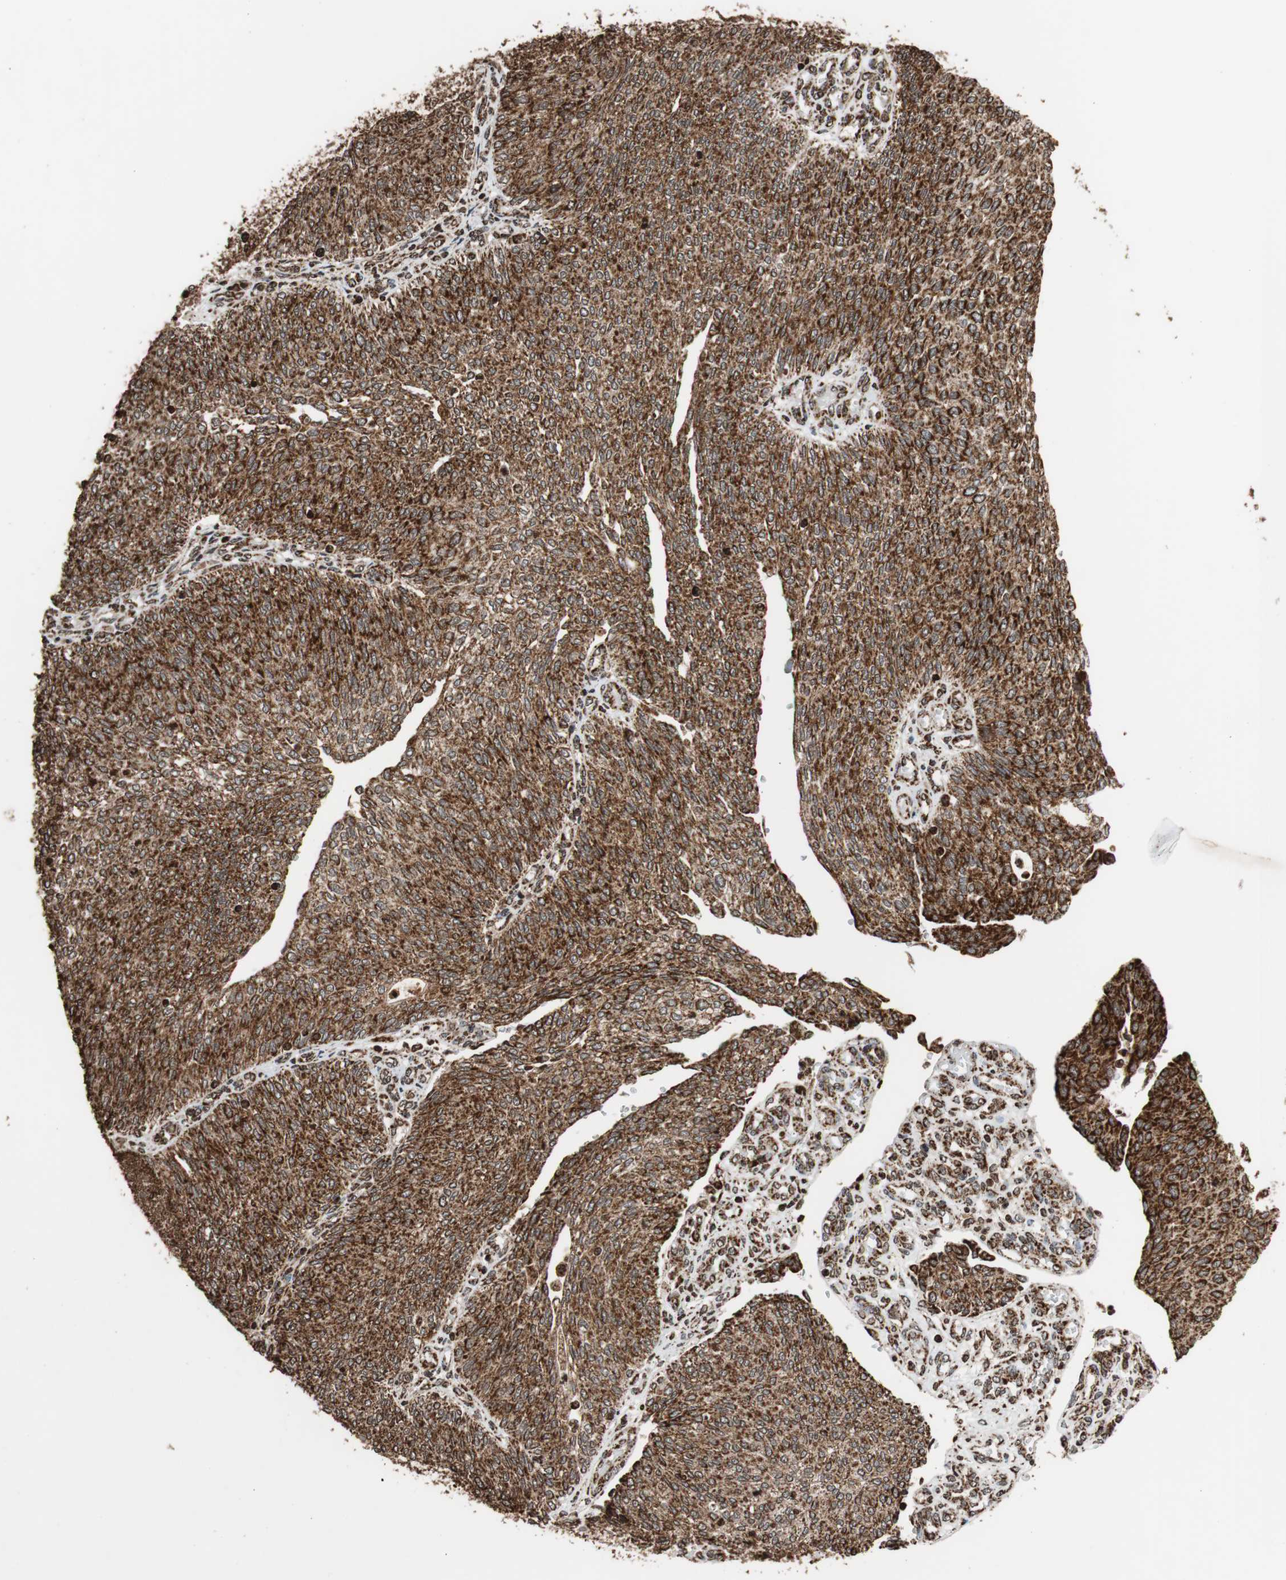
{"staining": {"intensity": "strong", "quantity": ">75%", "location": "cytoplasmic/membranous"}, "tissue": "urothelial cancer", "cell_type": "Tumor cells", "image_type": "cancer", "snomed": [{"axis": "morphology", "description": "Urothelial carcinoma, Low grade"}, {"axis": "topography", "description": "Urinary bladder"}], "caption": "Urothelial cancer stained for a protein (brown) displays strong cytoplasmic/membranous positive staining in about >75% of tumor cells.", "gene": "HSPA9", "patient": {"sex": "female", "age": 79}}